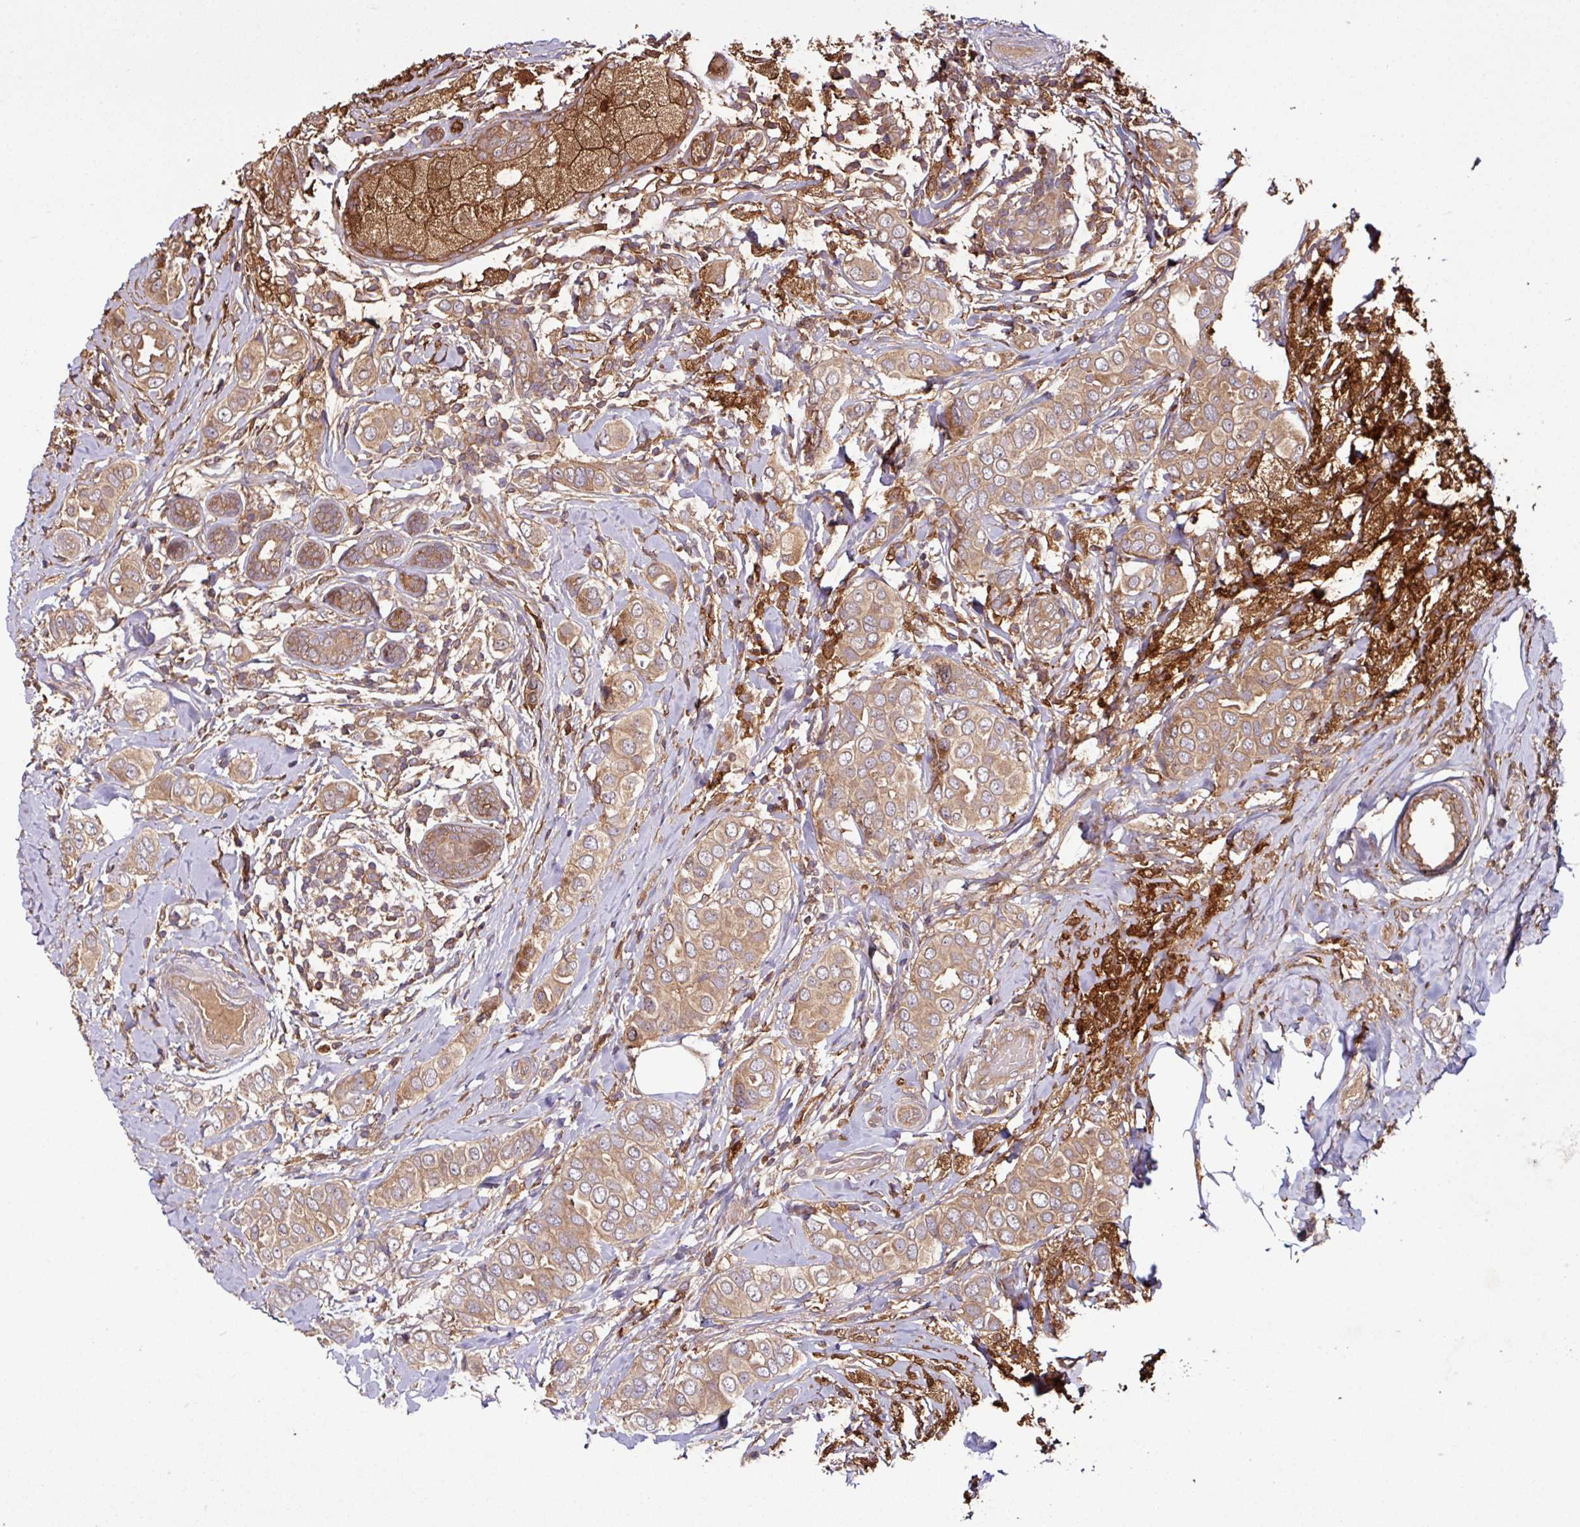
{"staining": {"intensity": "moderate", "quantity": ">75%", "location": "cytoplasmic/membranous"}, "tissue": "breast cancer", "cell_type": "Tumor cells", "image_type": "cancer", "snomed": [{"axis": "morphology", "description": "Lobular carcinoma"}, {"axis": "topography", "description": "Breast"}], "caption": "The micrograph displays immunohistochemical staining of breast lobular carcinoma. There is moderate cytoplasmic/membranous expression is present in about >75% of tumor cells. The staining is performed using DAB brown chromogen to label protein expression. The nuclei are counter-stained blue using hematoxylin.", "gene": "GNPDA1", "patient": {"sex": "female", "age": 51}}